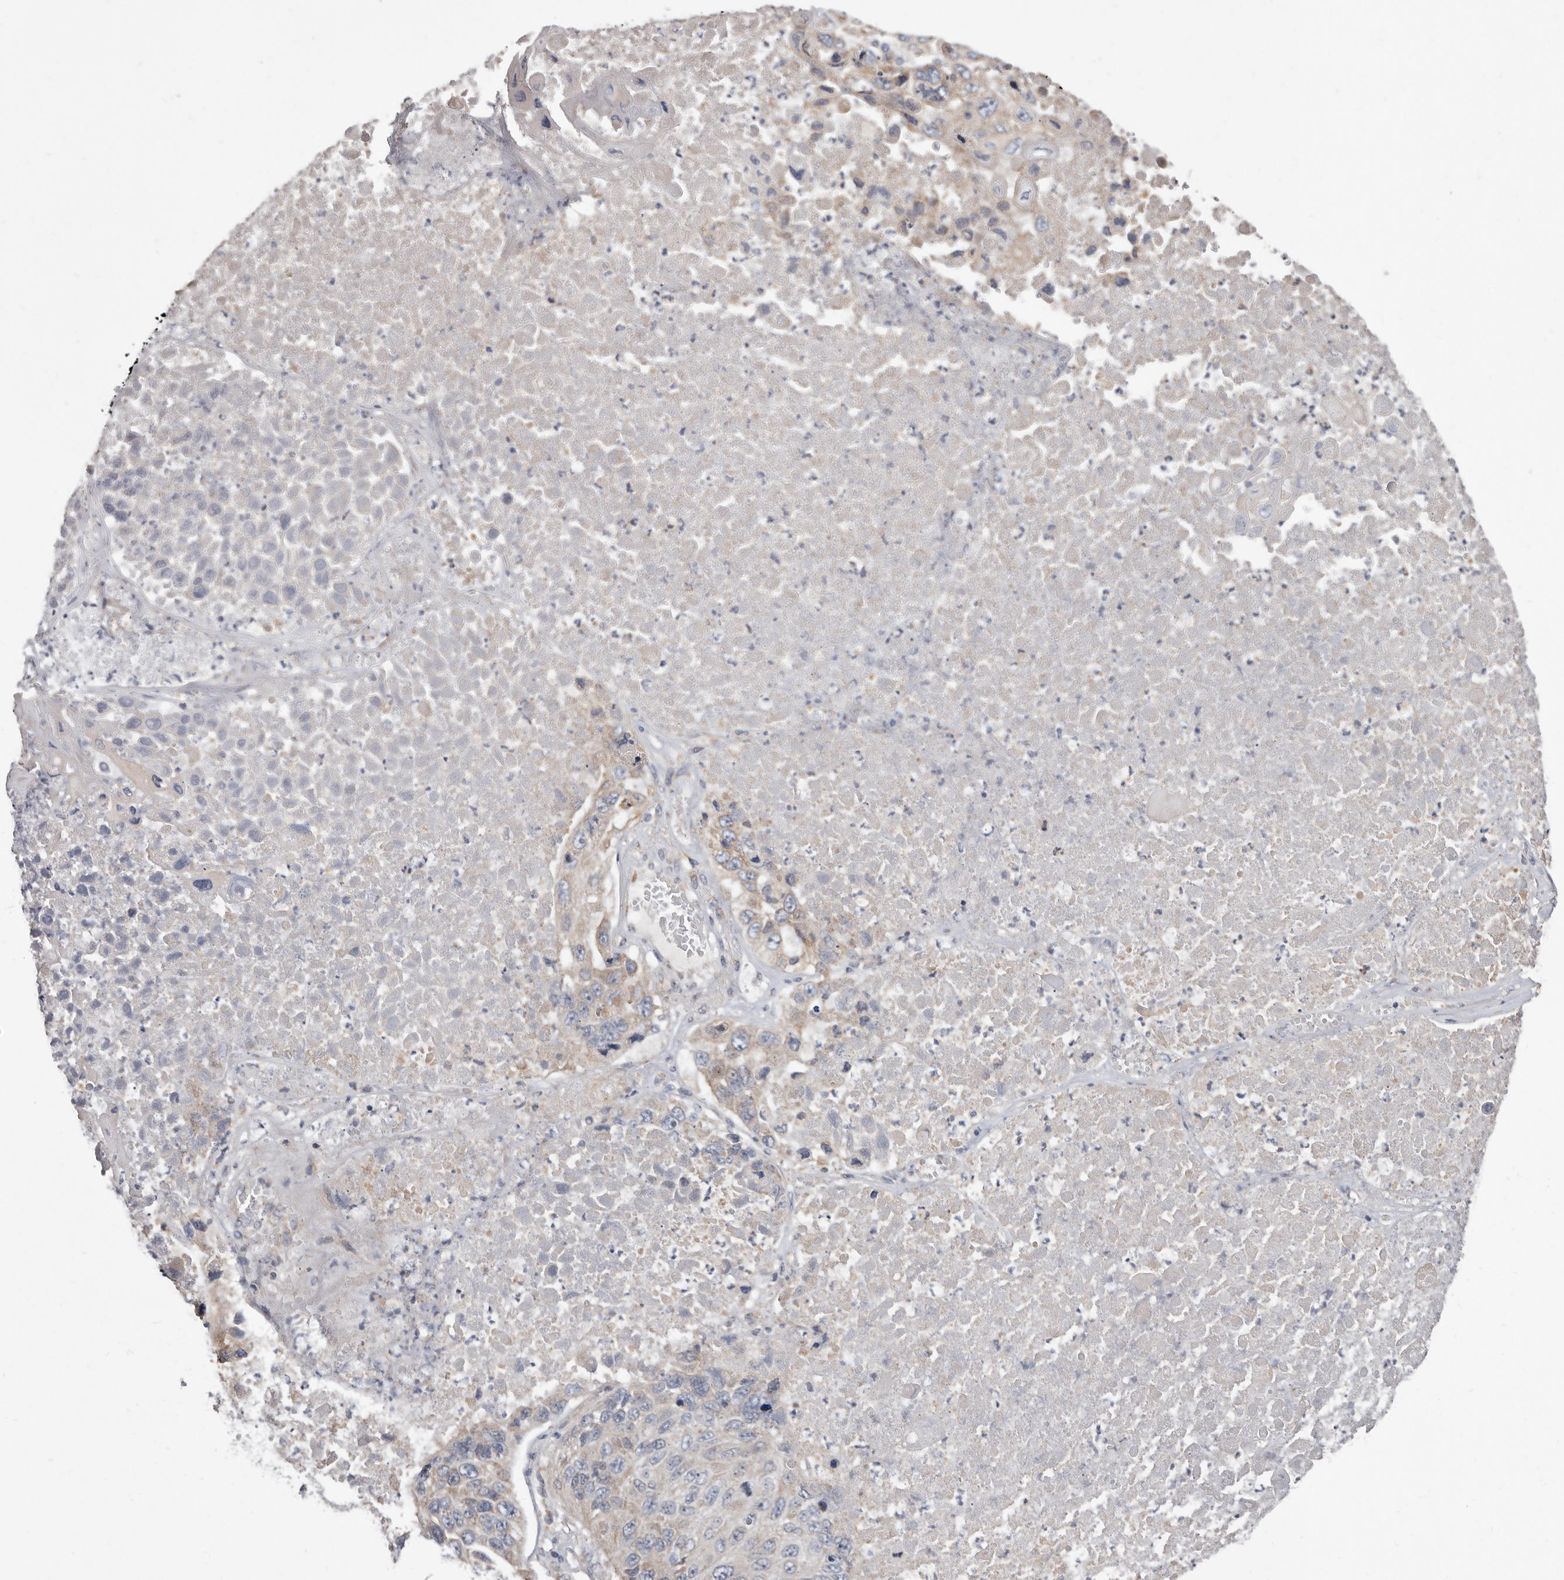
{"staining": {"intensity": "weak", "quantity": "25%-75%", "location": "cytoplasmic/membranous"}, "tissue": "lung cancer", "cell_type": "Tumor cells", "image_type": "cancer", "snomed": [{"axis": "morphology", "description": "Squamous cell carcinoma, NOS"}, {"axis": "topography", "description": "Lung"}], "caption": "DAB immunohistochemical staining of lung cancer (squamous cell carcinoma) exhibits weak cytoplasmic/membranous protein staining in about 25%-75% of tumor cells.", "gene": "ASIC5", "patient": {"sex": "male", "age": 61}}